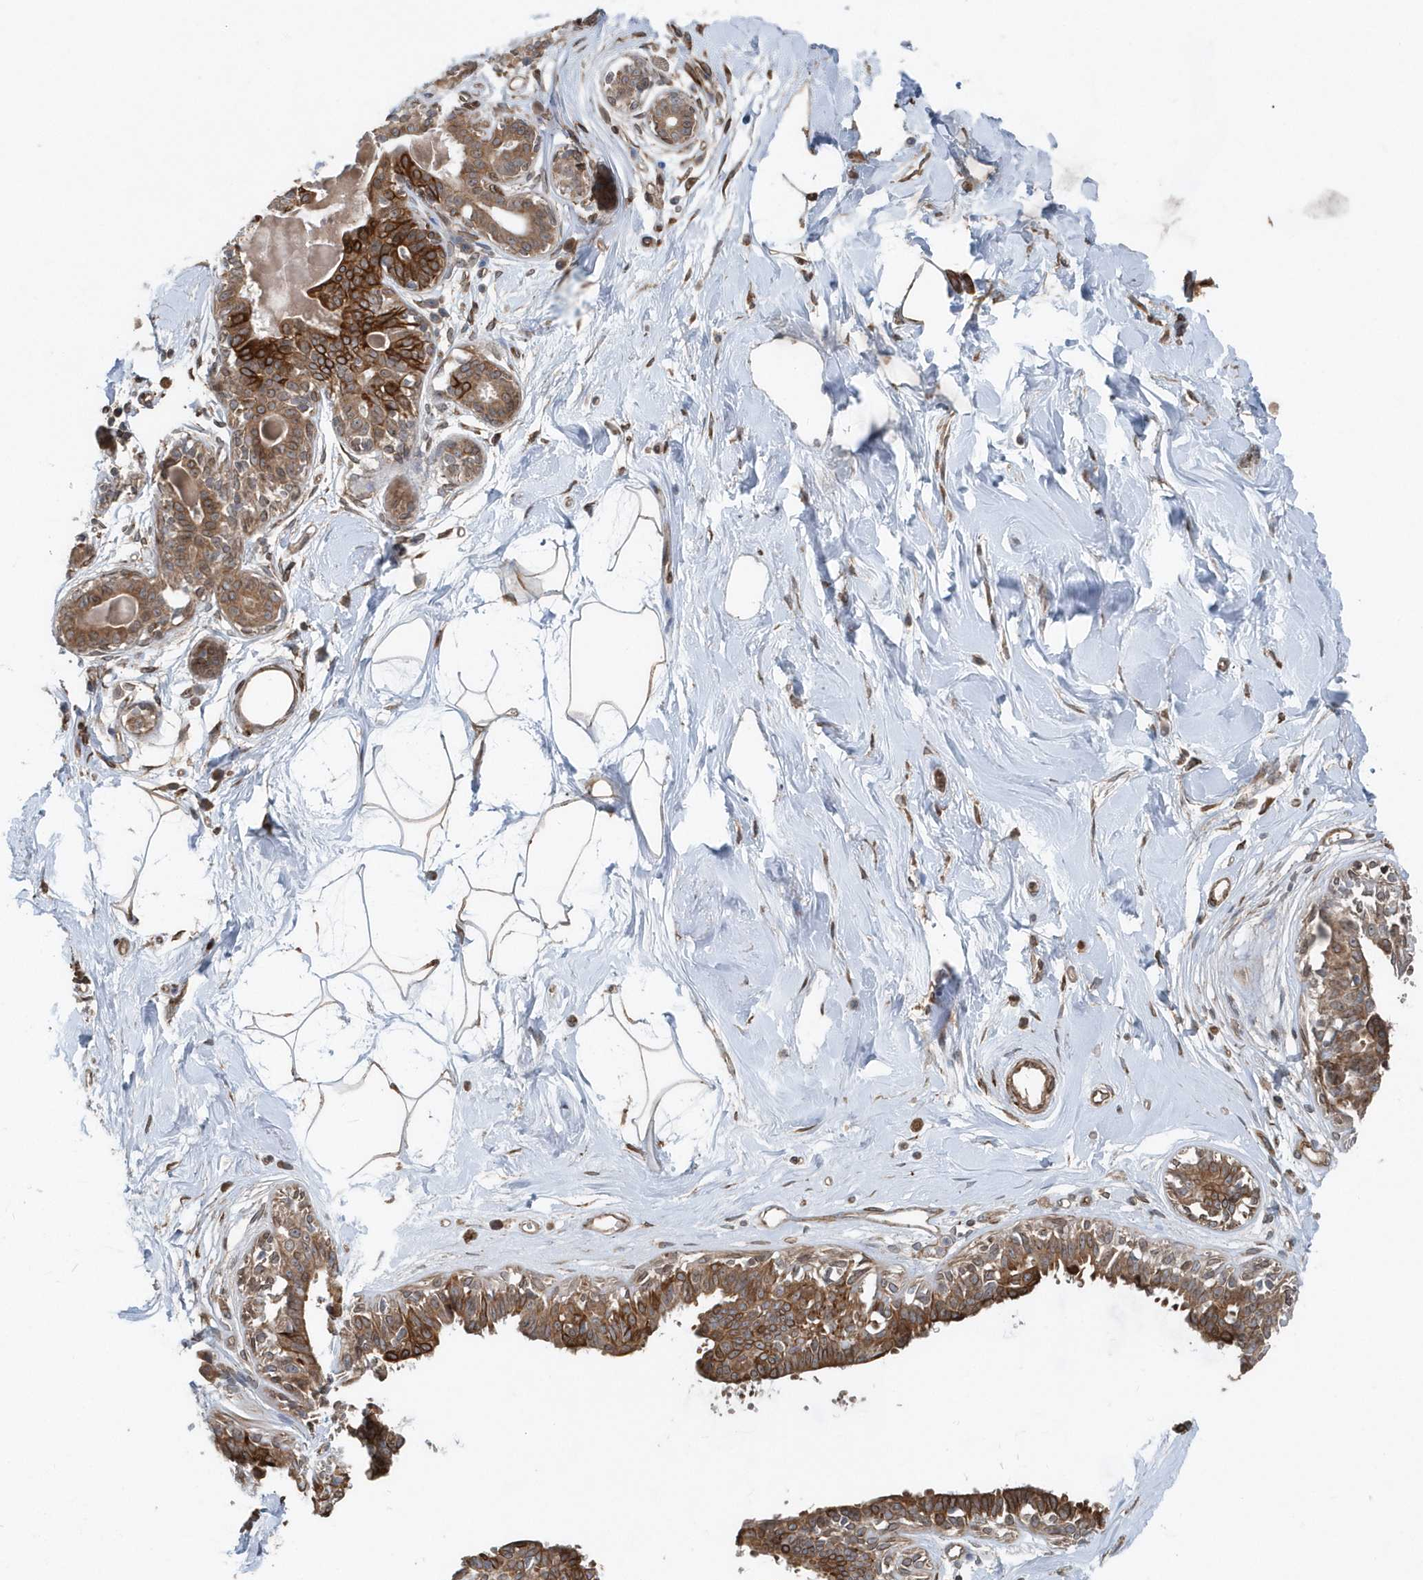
{"staining": {"intensity": "strong", "quantity": ">75%", "location": "cytoplasmic/membranous"}, "tissue": "breast", "cell_type": "Adipocytes", "image_type": "normal", "snomed": [{"axis": "morphology", "description": "Normal tissue, NOS"}, {"axis": "topography", "description": "Breast"}], "caption": "High-magnification brightfield microscopy of benign breast stained with DAB (brown) and counterstained with hematoxylin (blue). adipocytes exhibit strong cytoplasmic/membranous positivity is present in about>75% of cells. (DAB (3,3'-diaminobenzidine) IHC, brown staining for protein, blue staining for nuclei).", "gene": "MCC", "patient": {"sex": "female", "age": 45}}